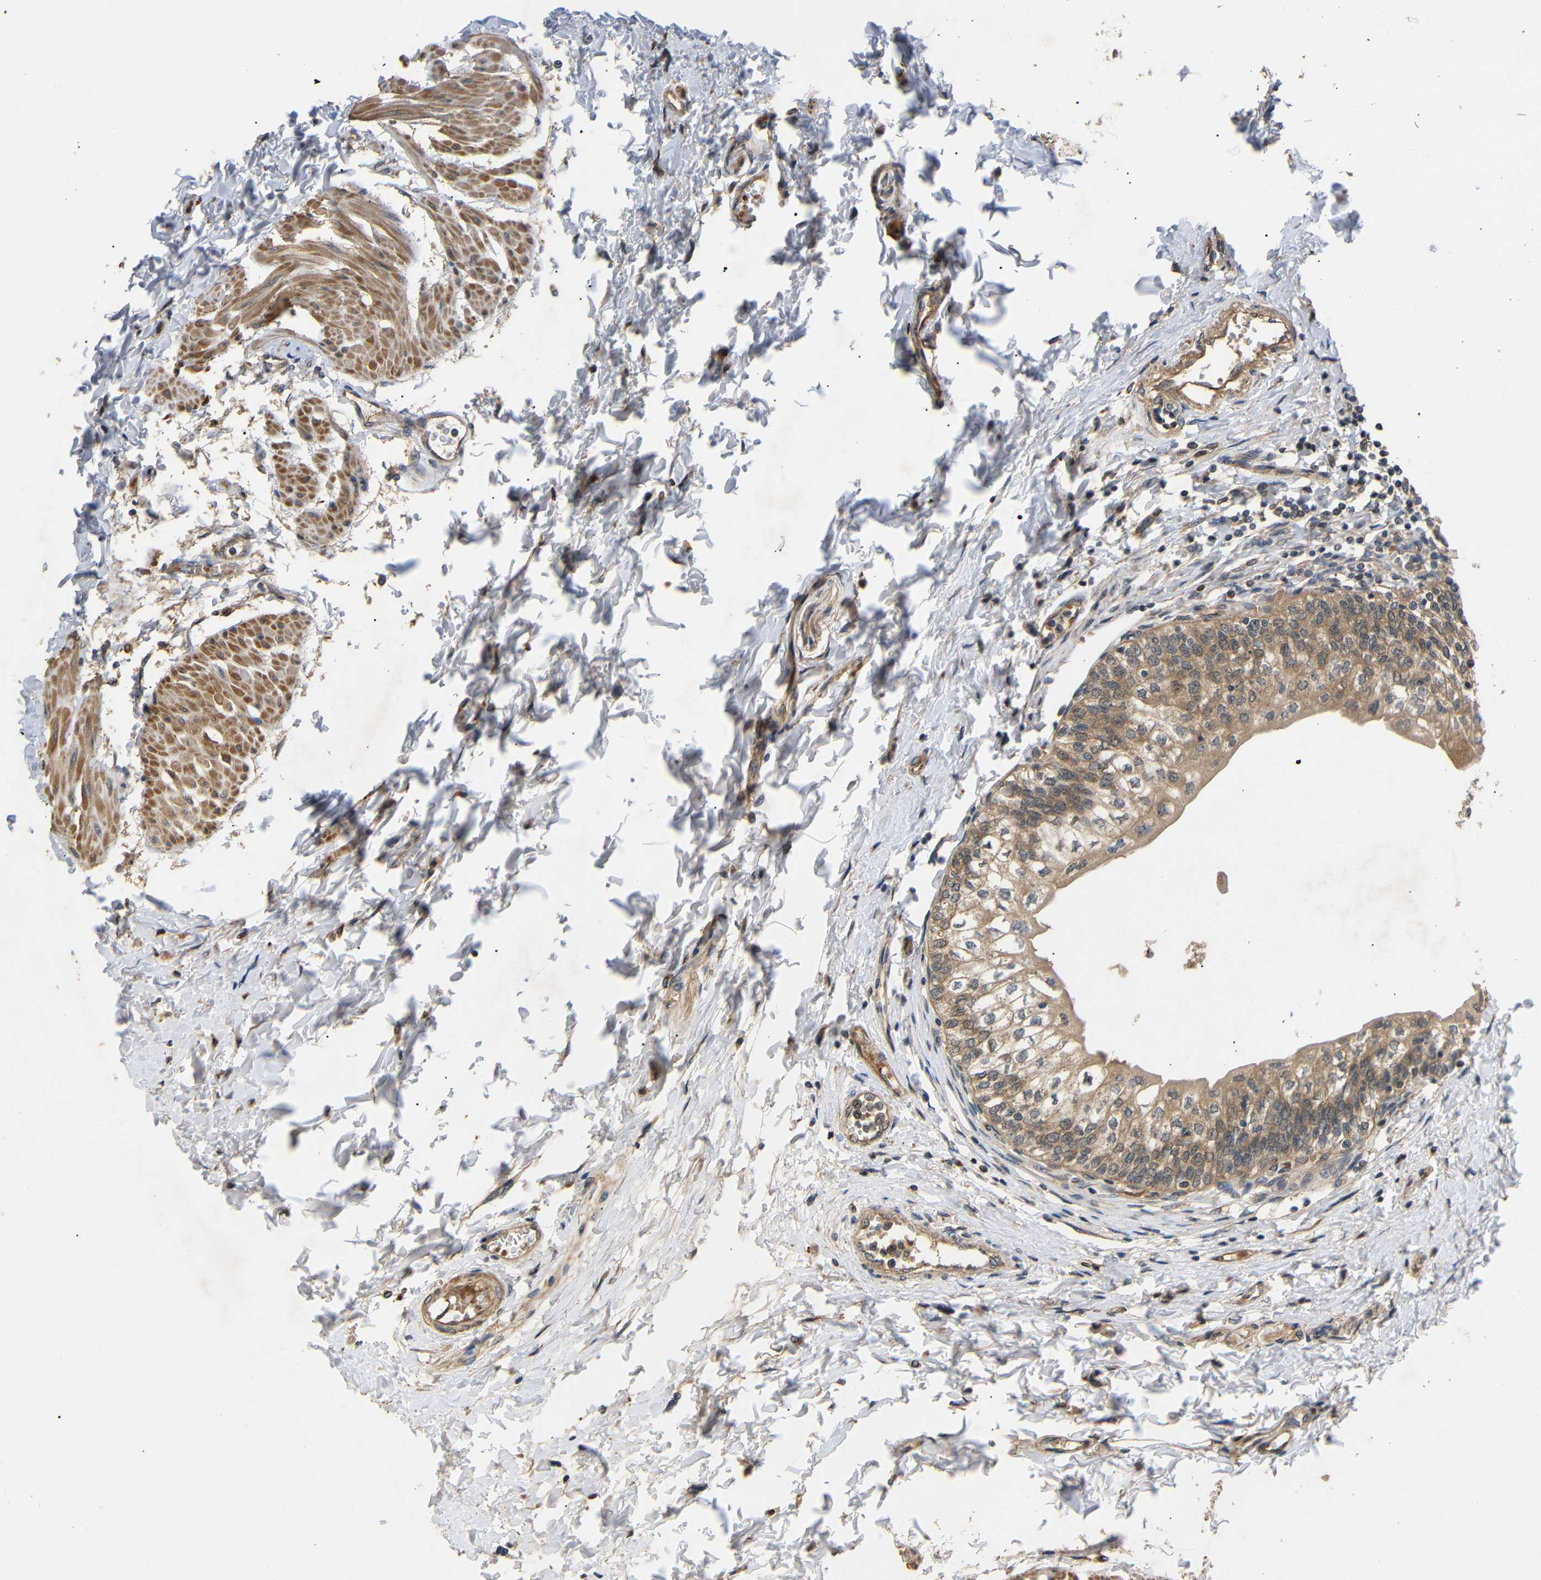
{"staining": {"intensity": "moderate", "quantity": ">75%", "location": "cytoplasmic/membranous"}, "tissue": "urinary bladder", "cell_type": "Urothelial cells", "image_type": "normal", "snomed": [{"axis": "morphology", "description": "Normal tissue, NOS"}, {"axis": "topography", "description": "Urinary bladder"}], "caption": "Urinary bladder stained with a brown dye displays moderate cytoplasmic/membranous positive expression in approximately >75% of urothelial cells.", "gene": "DDR1", "patient": {"sex": "male", "age": 55}}